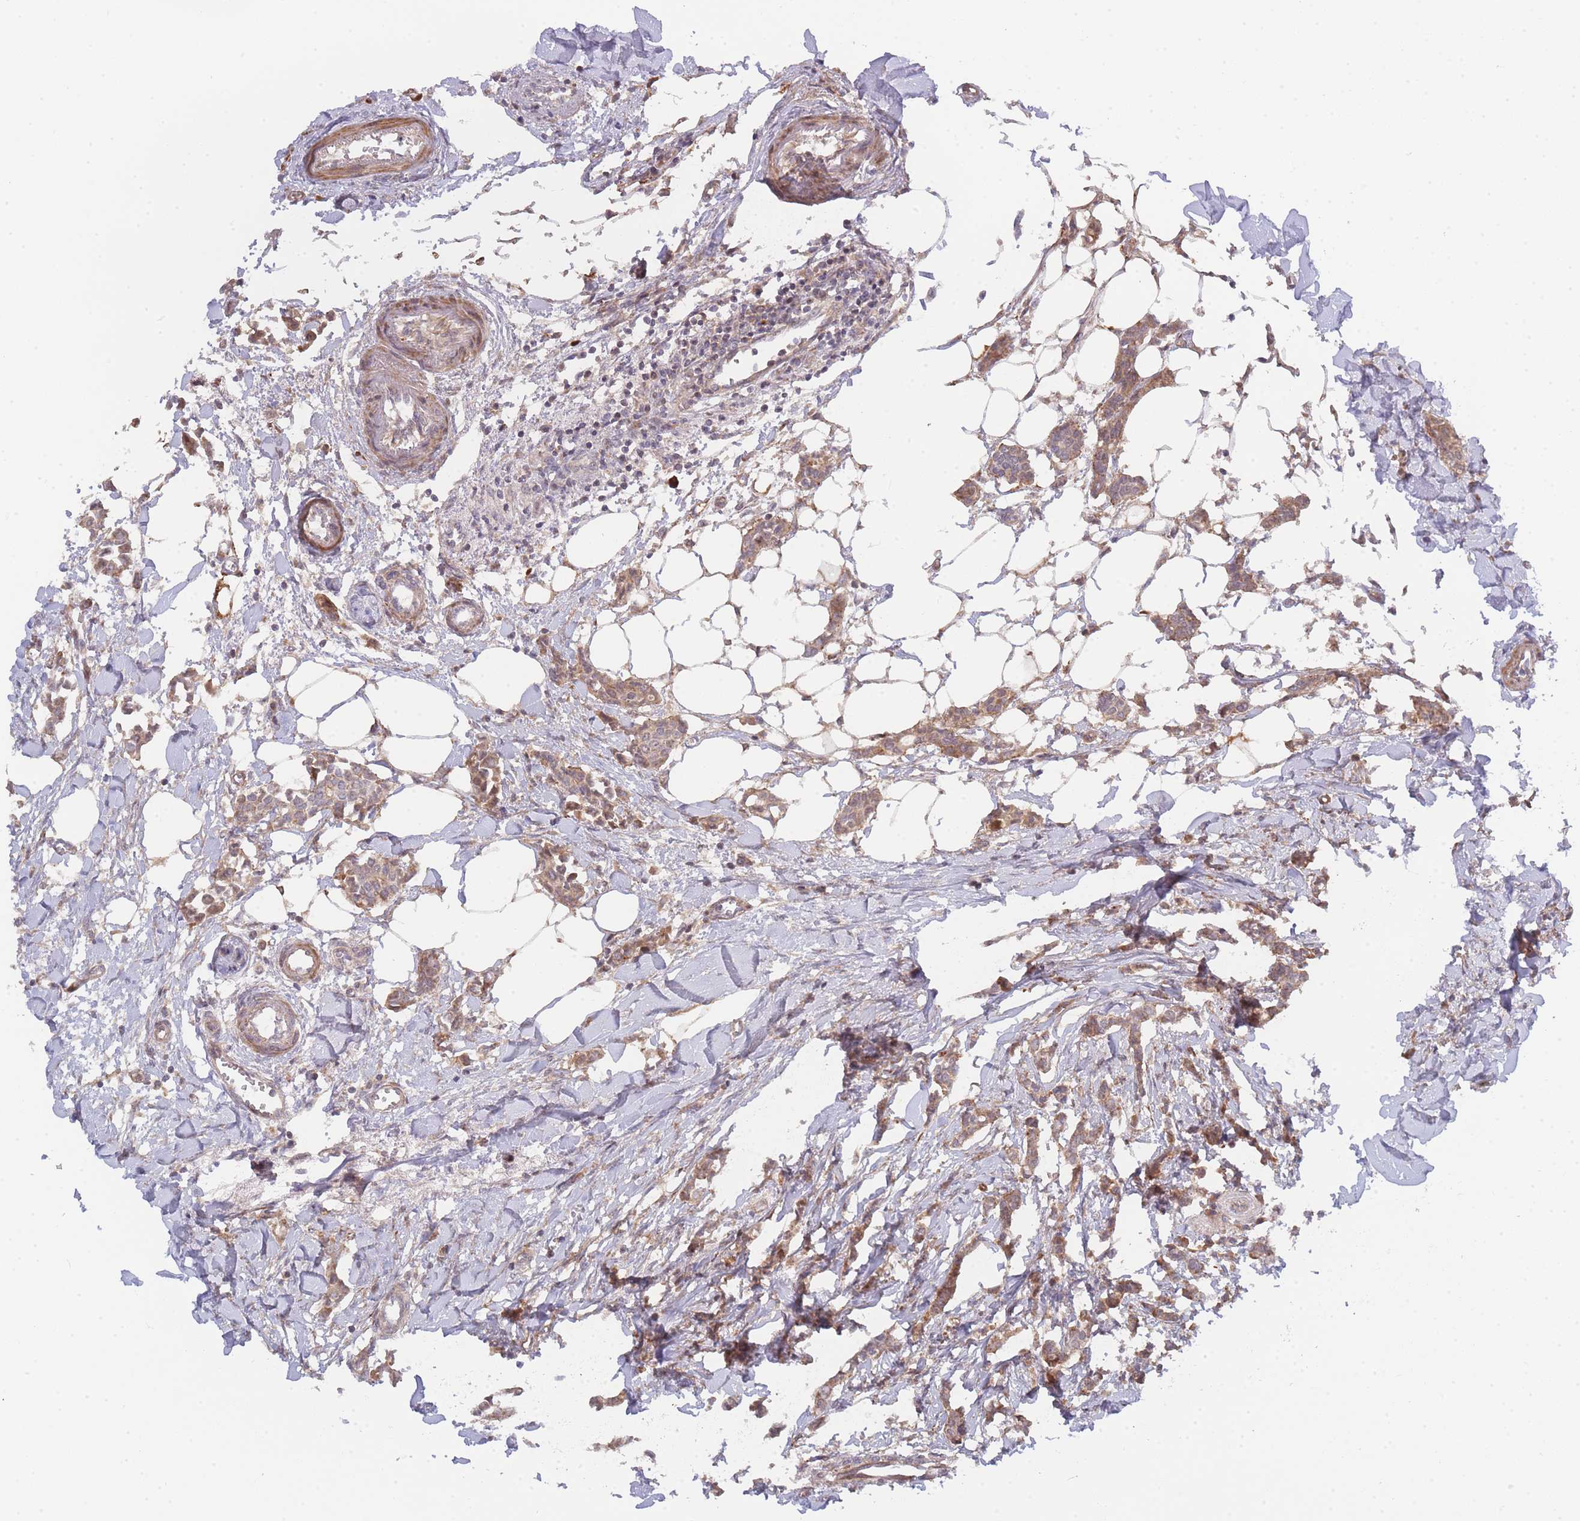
{"staining": {"intensity": "moderate", "quantity": ">75%", "location": "cytoplasmic/membranous"}, "tissue": "breast cancer", "cell_type": "Tumor cells", "image_type": "cancer", "snomed": [{"axis": "morphology", "description": "Duct carcinoma"}, {"axis": "topography", "description": "Breast"}], "caption": "The image reveals a brown stain indicating the presence of a protein in the cytoplasmic/membranous of tumor cells in breast cancer (infiltrating ductal carcinoma).", "gene": "TRIM26", "patient": {"sex": "female", "age": 41}}